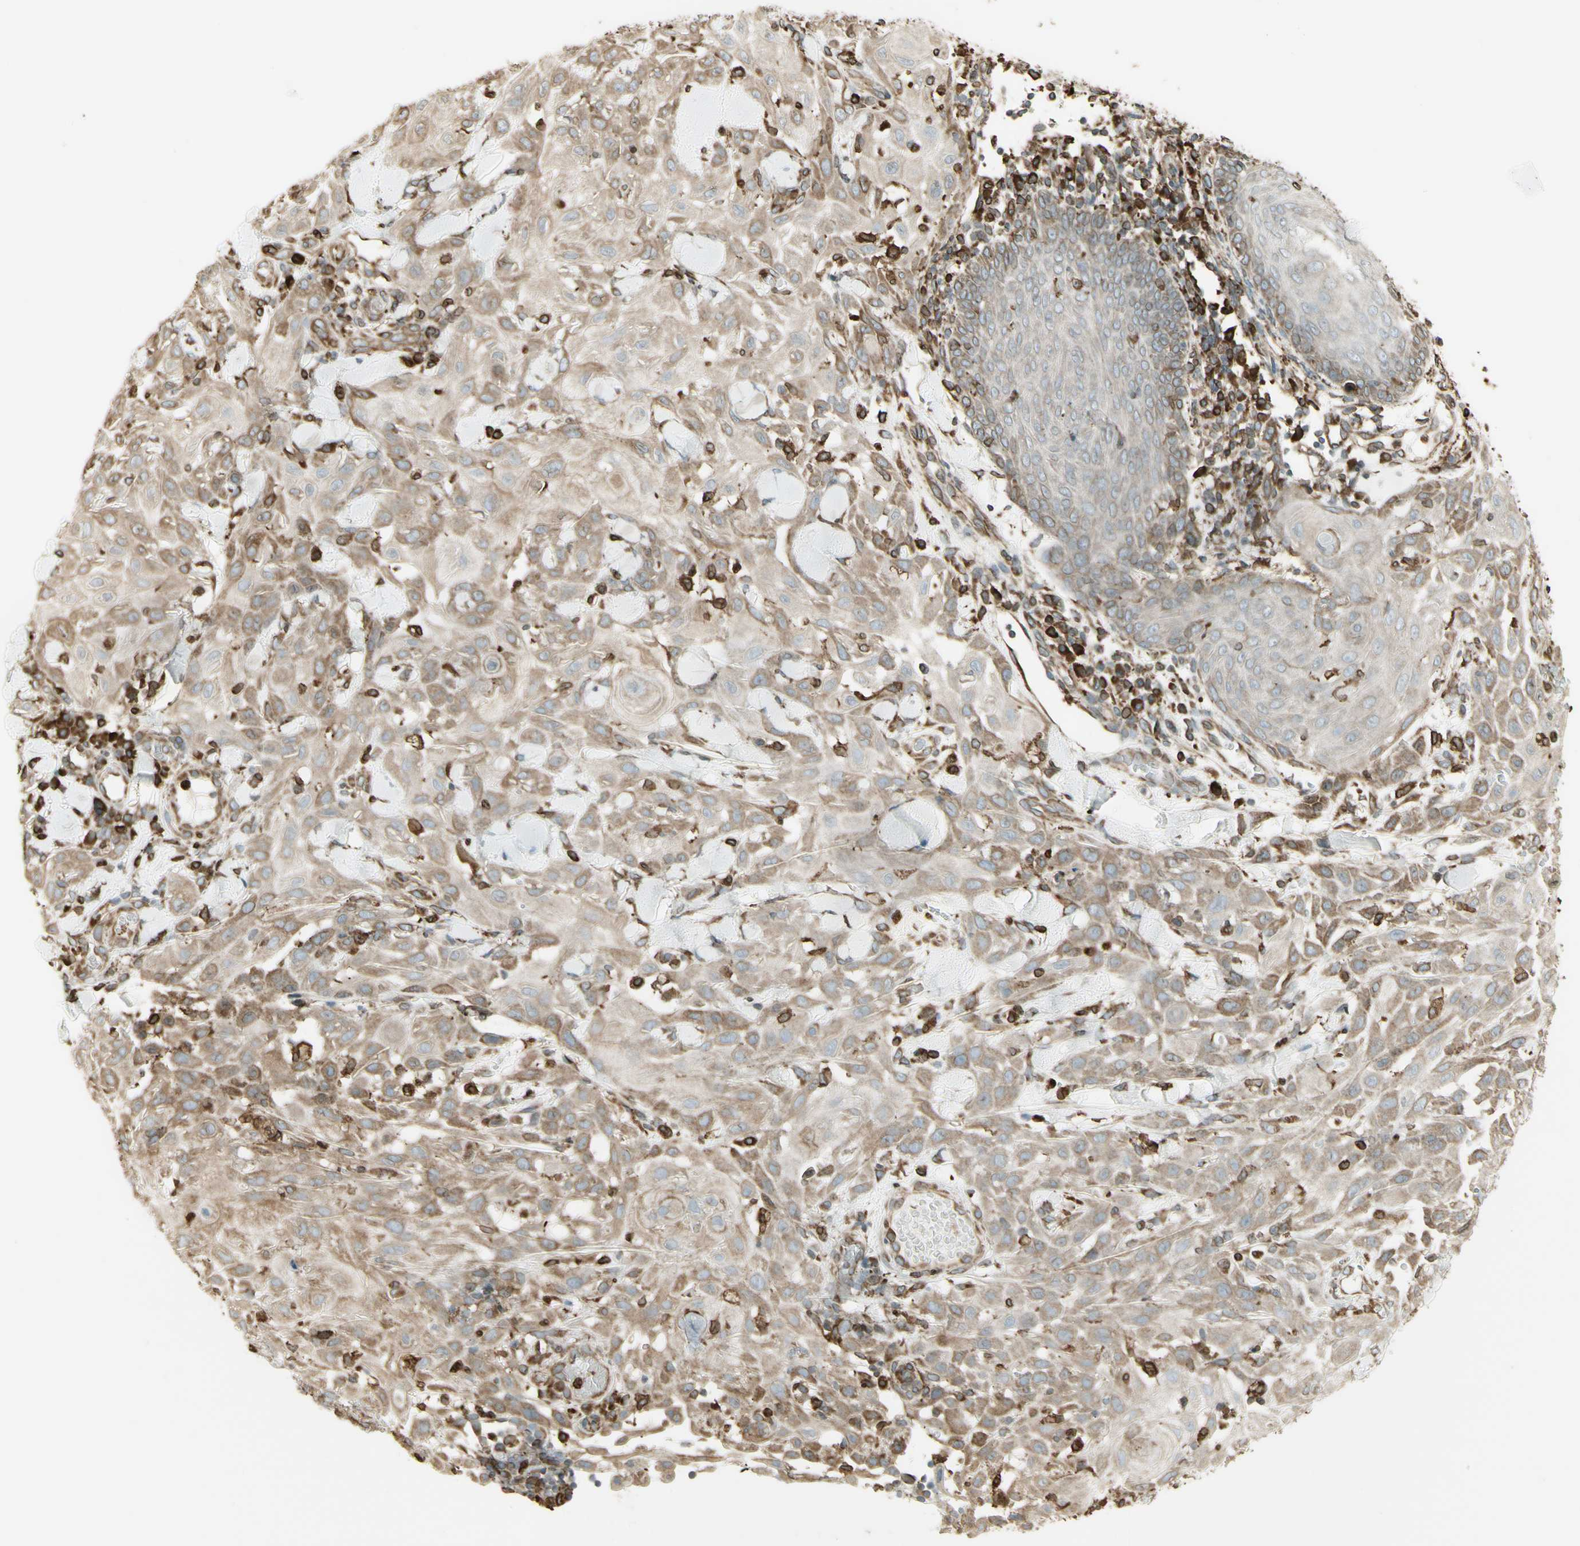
{"staining": {"intensity": "moderate", "quantity": ">75%", "location": "cytoplasmic/membranous"}, "tissue": "skin cancer", "cell_type": "Tumor cells", "image_type": "cancer", "snomed": [{"axis": "morphology", "description": "Squamous cell carcinoma, NOS"}, {"axis": "topography", "description": "Skin"}], "caption": "A brown stain highlights moderate cytoplasmic/membranous staining of a protein in skin cancer tumor cells.", "gene": "CANX", "patient": {"sex": "male", "age": 24}}